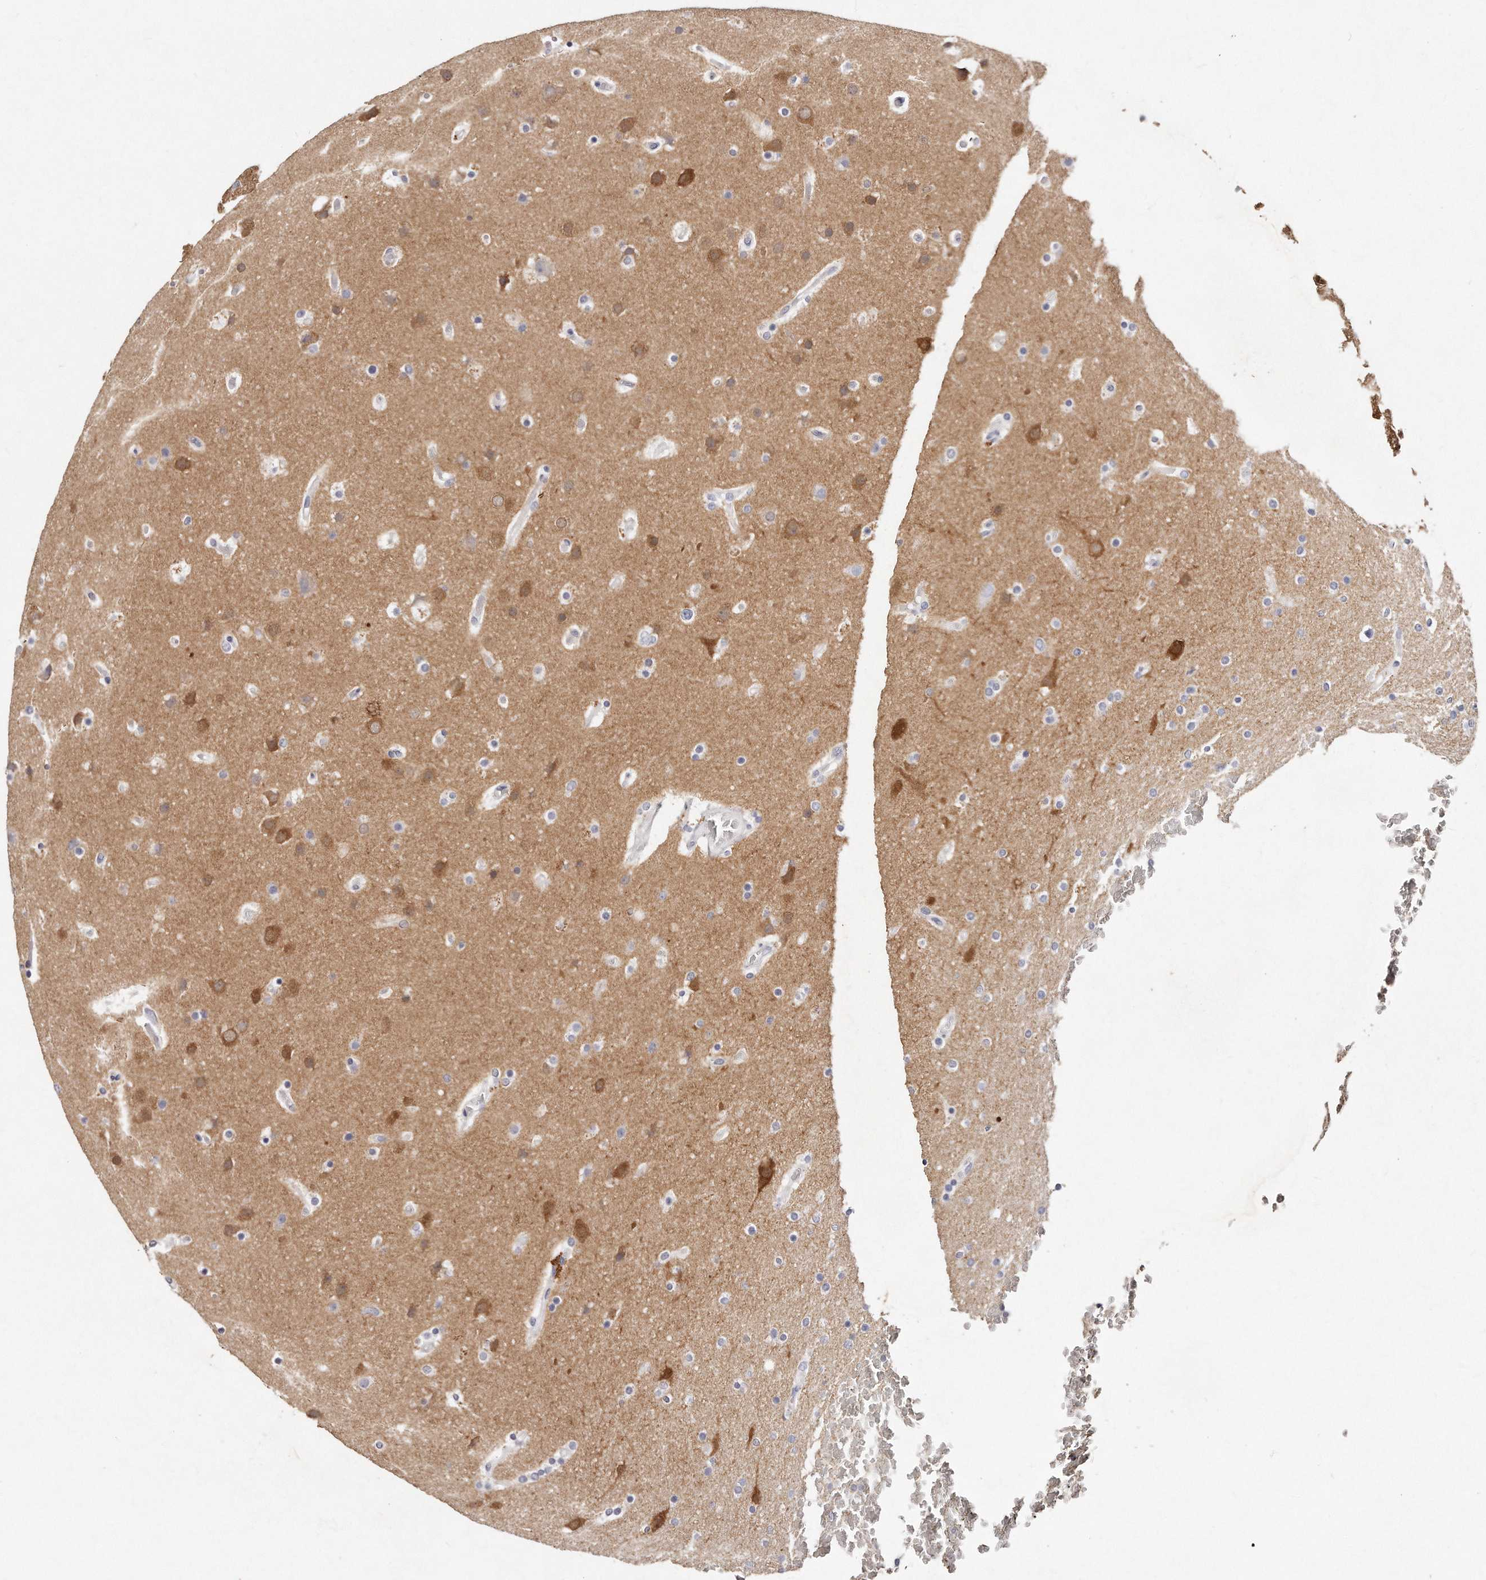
{"staining": {"intensity": "negative", "quantity": "none", "location": "none"}, "tissue": "glioma", "cell_type": "Tumor cells", "image_type": "cancer", "snomed": [{"axis": "morphology", "description": "Glioma, malignant, High grade"}, {"axis": "topography", "description": "Cerebral cortex"}], "caption": "A photomicrograph of human glioma is negative for staining in tumor cells.", "gene": "GDA", "patient": {"sex": "female", "age": 36}}